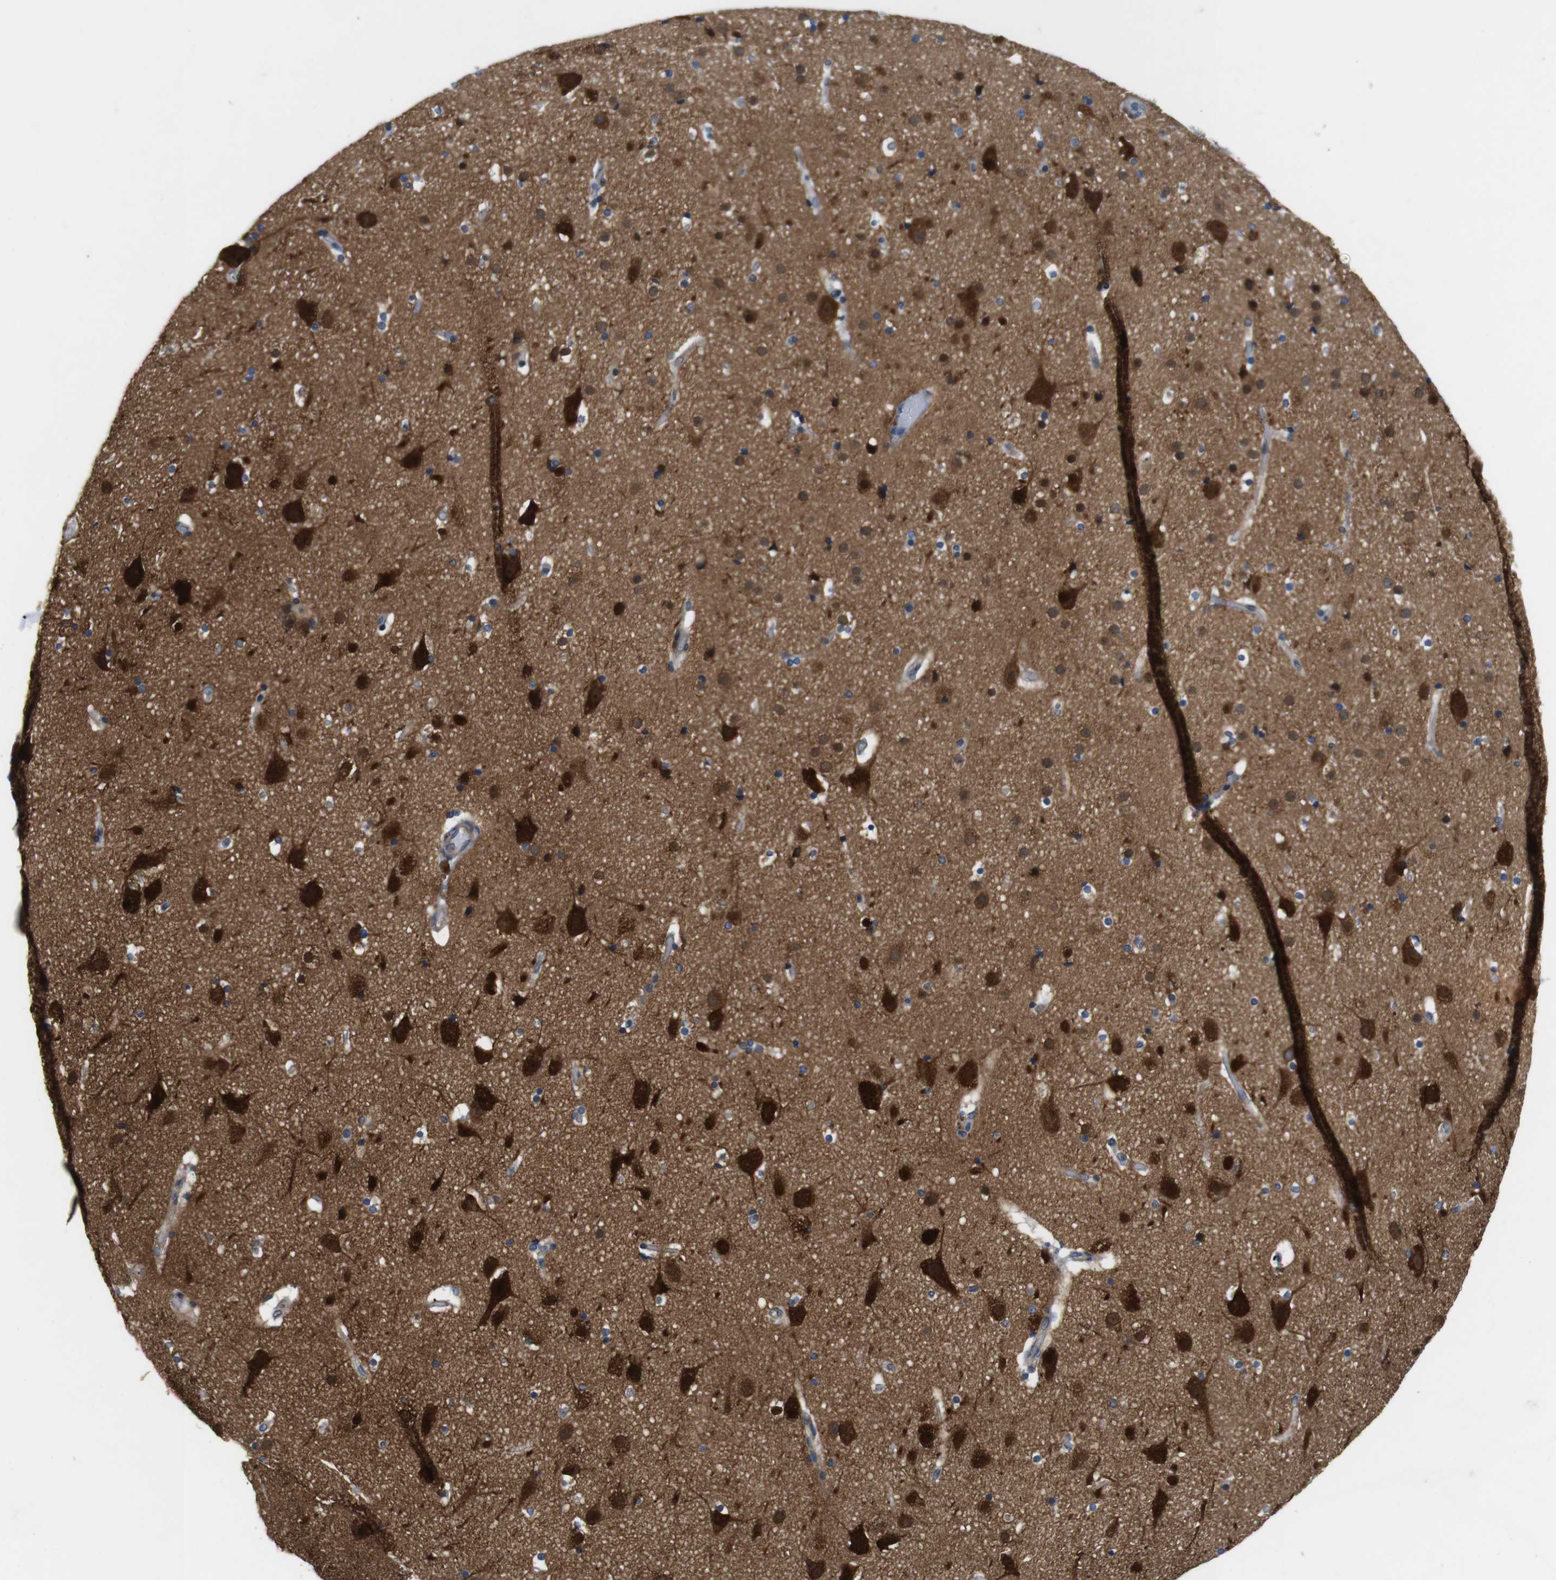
{"staining": {"intensity": "negative", "quantity": "none", "location": "none"}, "tissue": "cerebral cortex", "cell_type": "Endothelial cells", "image_type": "normal", "snomed": [{"axis": "morphology", "description": "Normal tissue, NOS"}, {"axis": "topography", "description": "Cerebral cortex"}], "caption": "The histopathology image demonstrates no staining of endothelial cells in normal cerebral cortex. Brightfield microscopy of IHC stained with DAB (3,3'-diaminobenzidine) (brown) and hematoxylin (blue), captured at high magnification.", "gene": "DCLK1", "patient": {"sex": "male", "age": 57}}